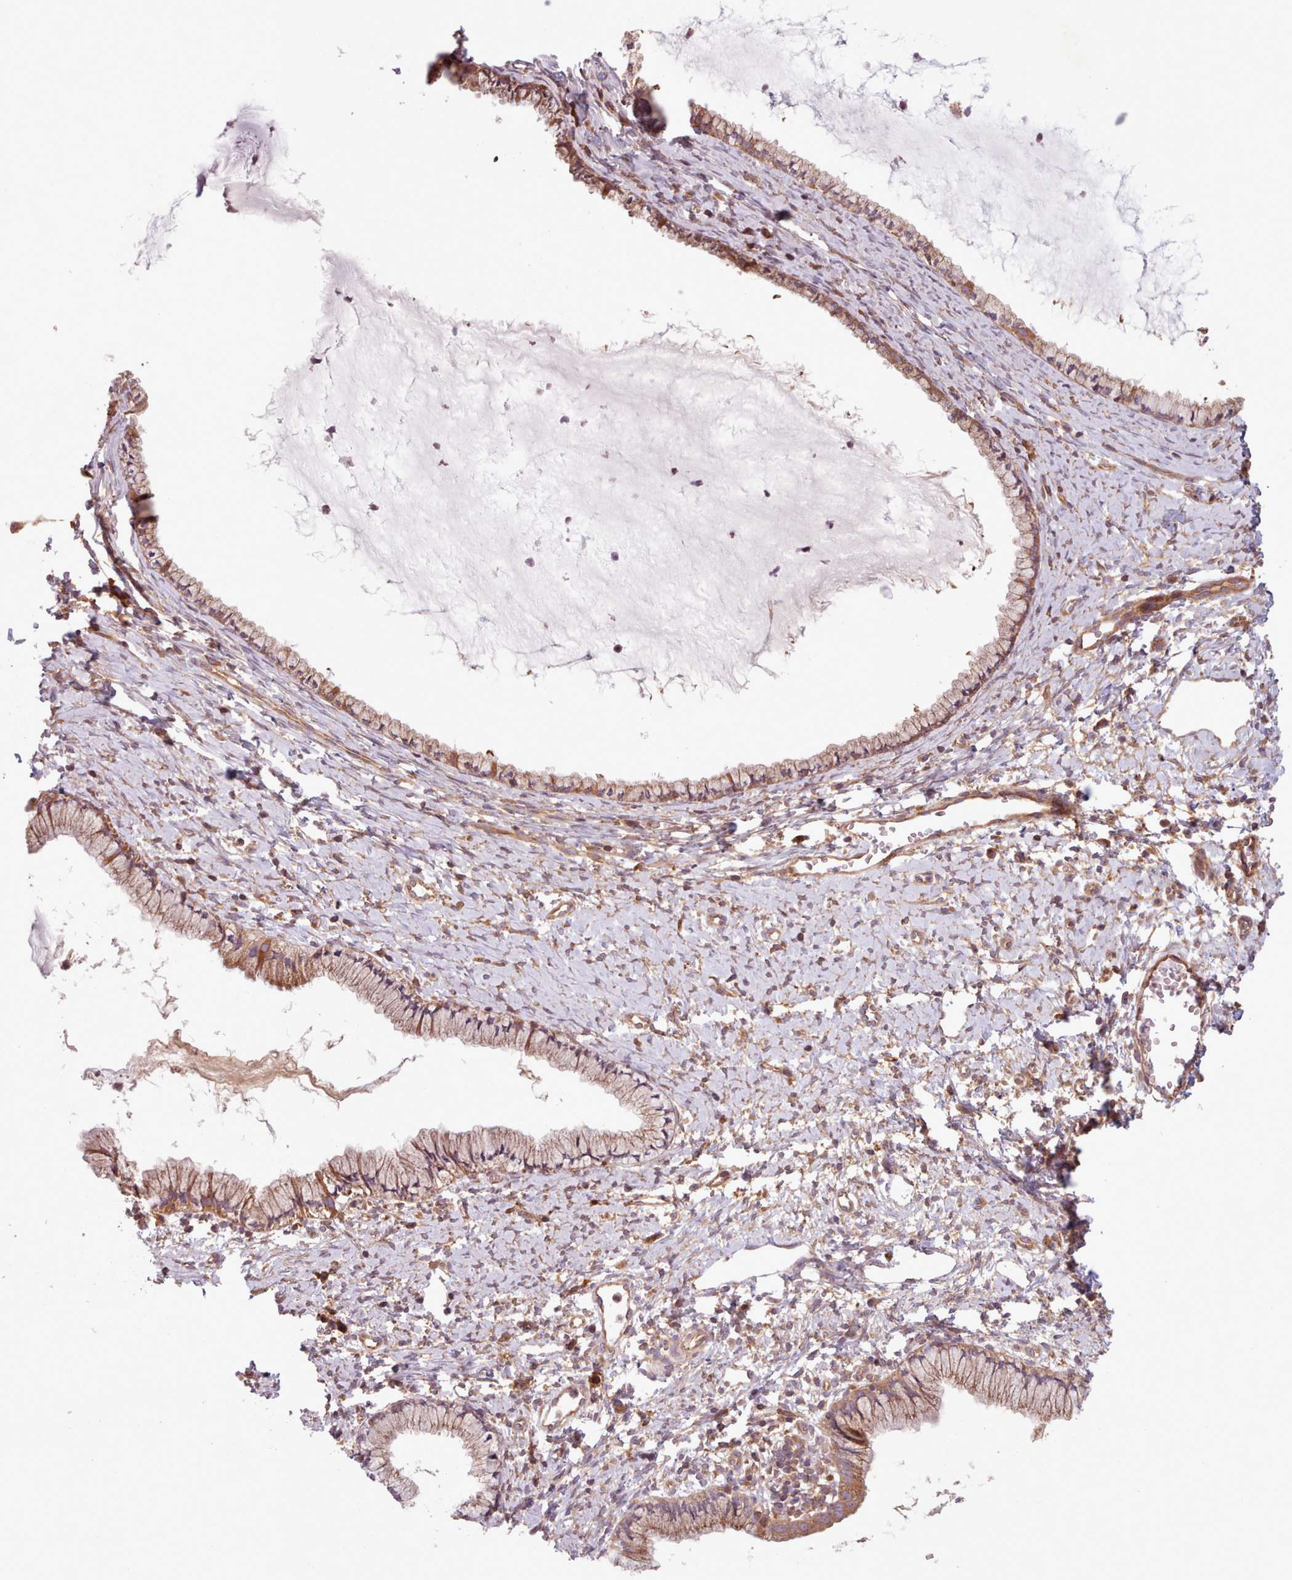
{"staining": {"intensity": "moderate", "quantity": ">75%", "location": "cytoplasmic/membranous"}, "tissue": "cervix", "cell_type": "Glandular cells", "image_type": "normal", "snomed": [{"axis": "morphology", "description": "Normal tissue, NOS"}, {"axis": "topography", "description": "Cervix"}], "caption": "DAB immunohistochemical staining of benign human cervix shows moderate cytoplasmic/membranous protein expression in approximately >75% of glandular cells. (Brightfield microscopy of DAB IHC at high magnification).", "gene": "WASHC2A", "patient": {"sex": "female", "age": 40}}